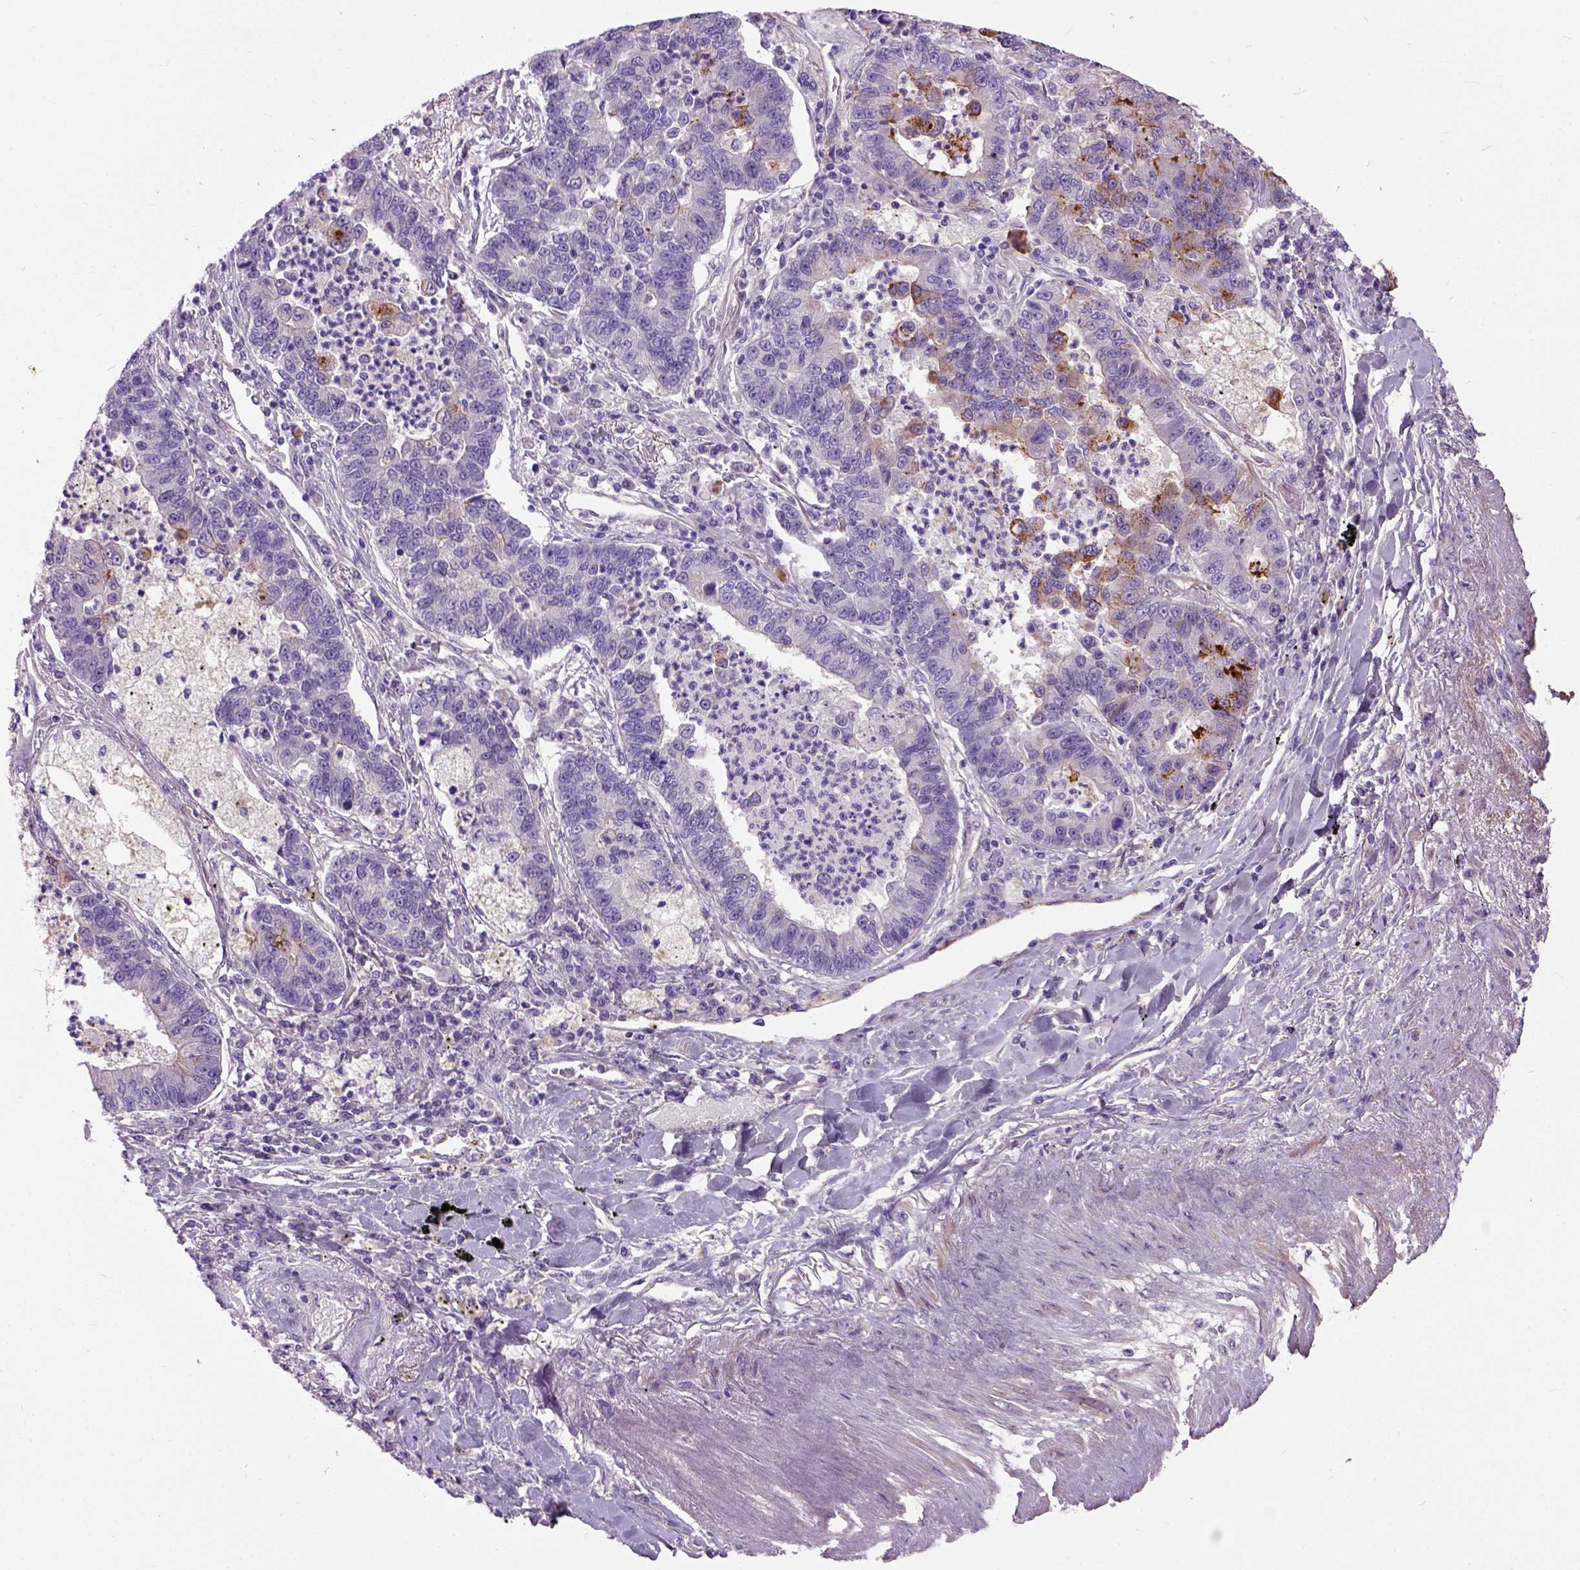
{"staining": {"intensity": "negative", "quantity": "none", "location": "none"}, "tissue": "lung cancer", "cell_type": "Tumor cells", "image_type": "cancer", "snomed": [{"axis": "morphology", "description": "Adenocarcinoma, NOS"}, {"axis": "topography", "description": "Lung"}], "caption": "Immunohistochemical staining of lung cancer (adenocarcinoma) shows no significant staining in tumor cells.", "gene": "MAPT", "patient": {"sex": "female", "age": 57}}